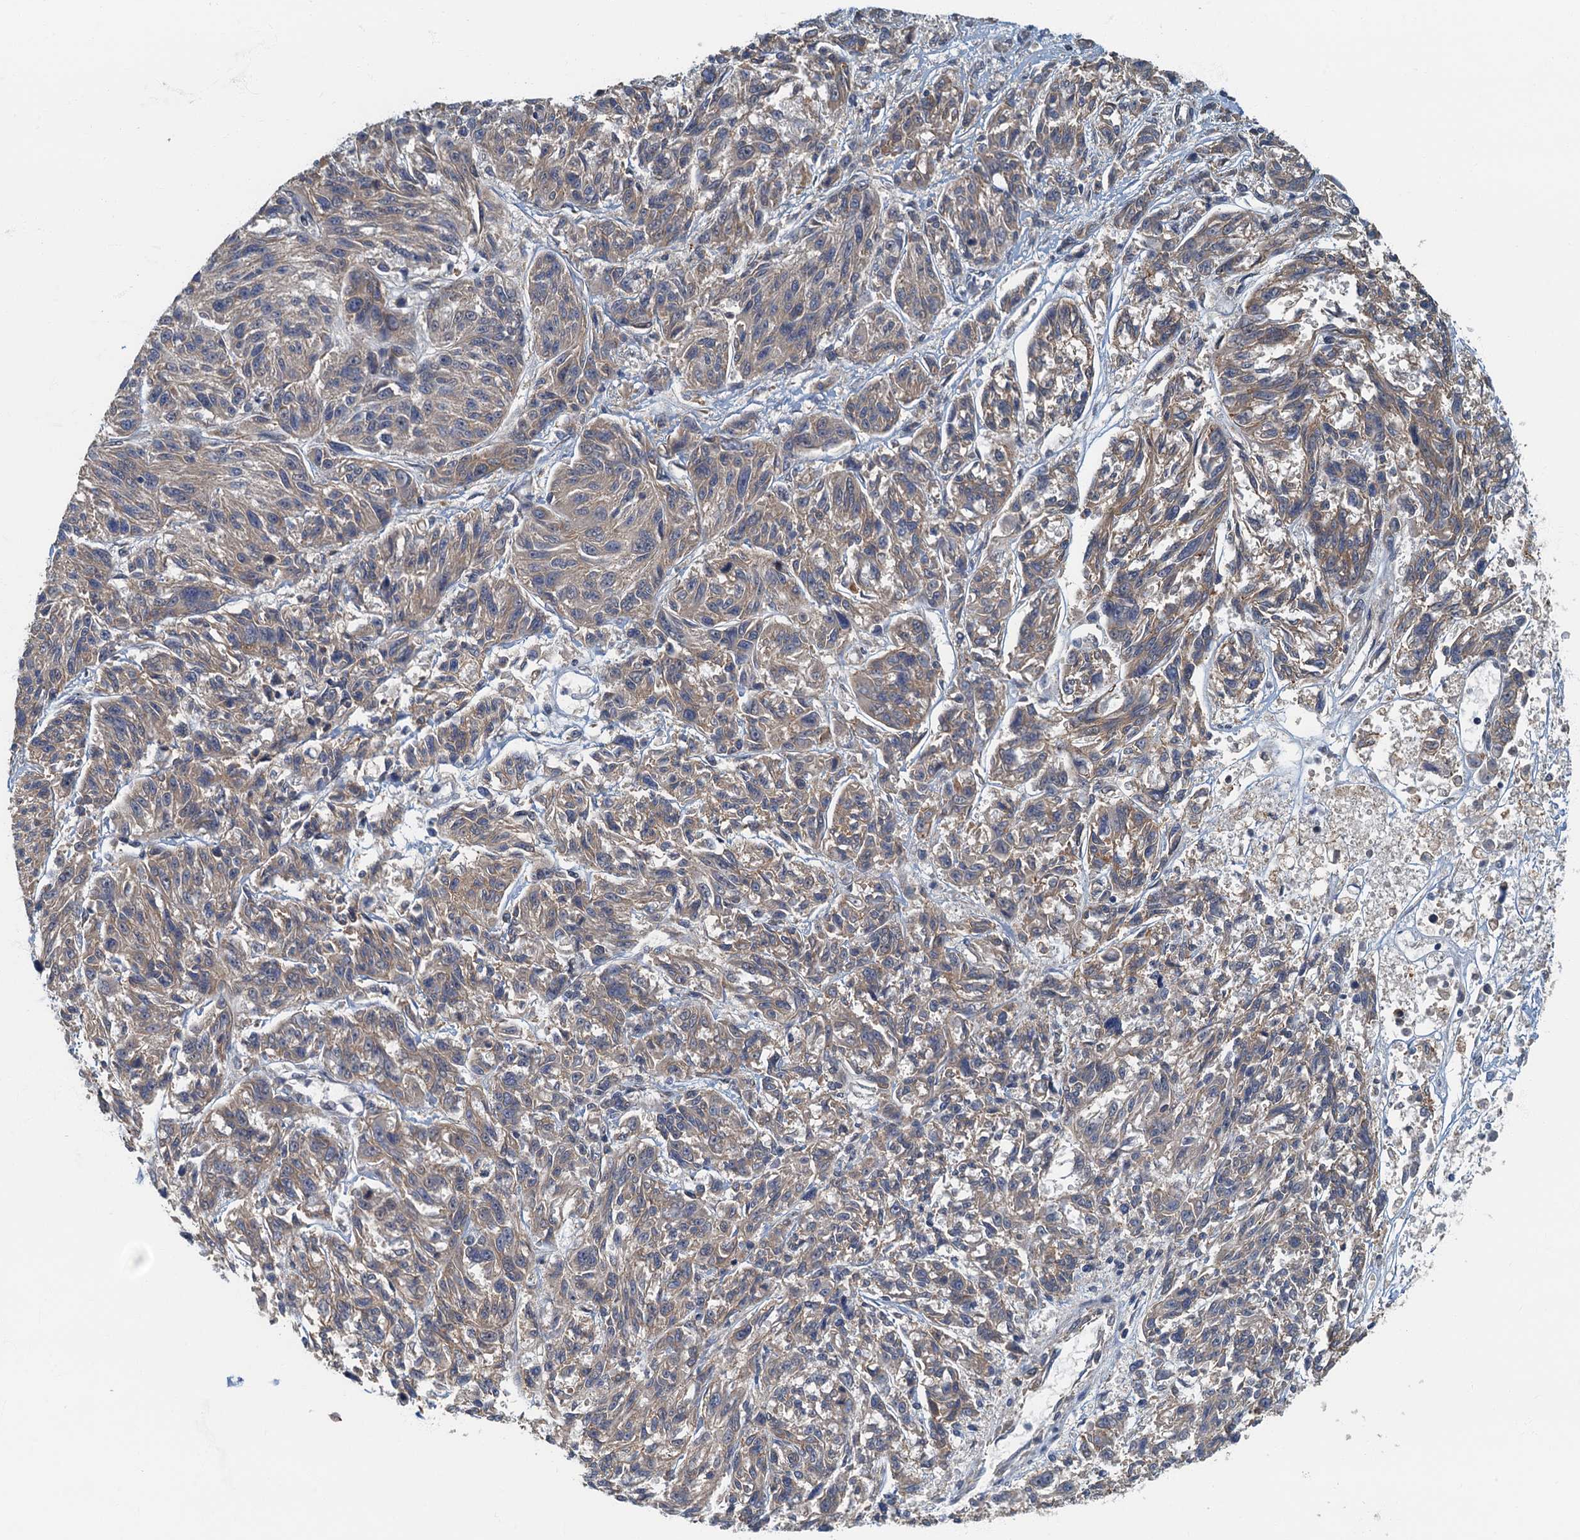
{"staining": {"intensity": "weak", "quantity": "<25%", "location": "cytoplasmic/membranous"}, "tissue": "melanoma", "cell_type": "Tumor cells", "image_type": "cancer", "snomed": [{"axis": "morphology", "description": "Malignant melanoma, NOS"}, {"axis": "topography", "description": "Skin"}], "caption": "A high-resolution micrograph shows immunohistochemistry staining of malignant melanoma, which reveals no significant positivity in tumor cells.", "gene": "CKAP2L", "patient": {"sex": "male", "age": 53}}